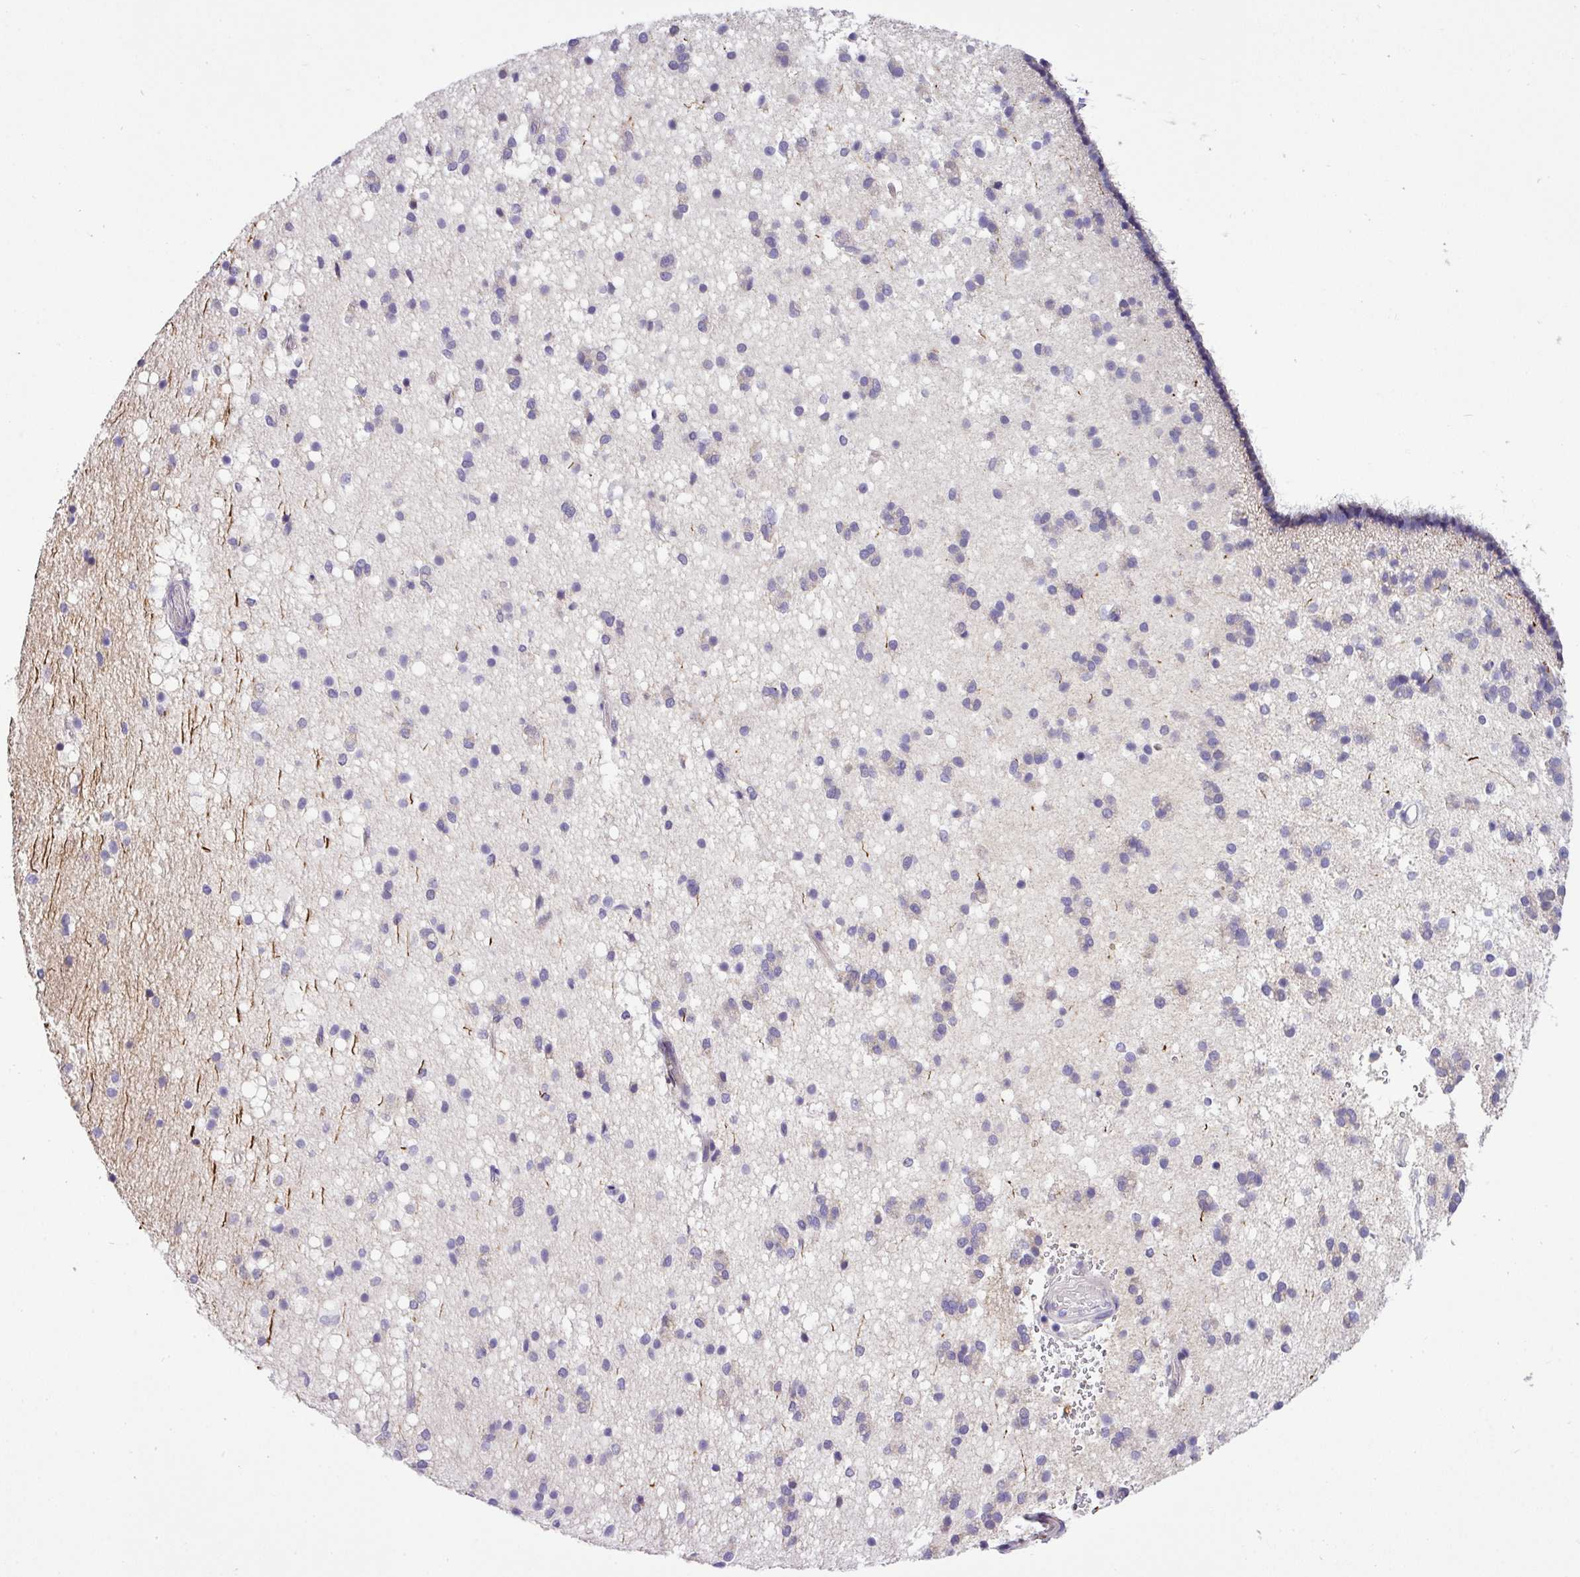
{"staining": {"intensity": "weak", "quantity": "<25%", "location": "cytoplasmic/membranous"}, "tissue": "caudate", "cell_type": "Glial cells", "image_type": "normal", "snomed": [{"axis": "morphology", "description": "Normal tissue, NOS"}, {"axis": "topography", "description": "Lateral ventricle wall"}], "caption": "IHC photomicrograph of unremarkable caudate: human caudate stained with DAB reveals no significant protein positivity in glial cells. (DAB (3,3'-diaminobenzidine) IHC with hematoxylin counter stain).", "gene": "ANXA2R", "patient": {"sex": "male", "age": 37}}